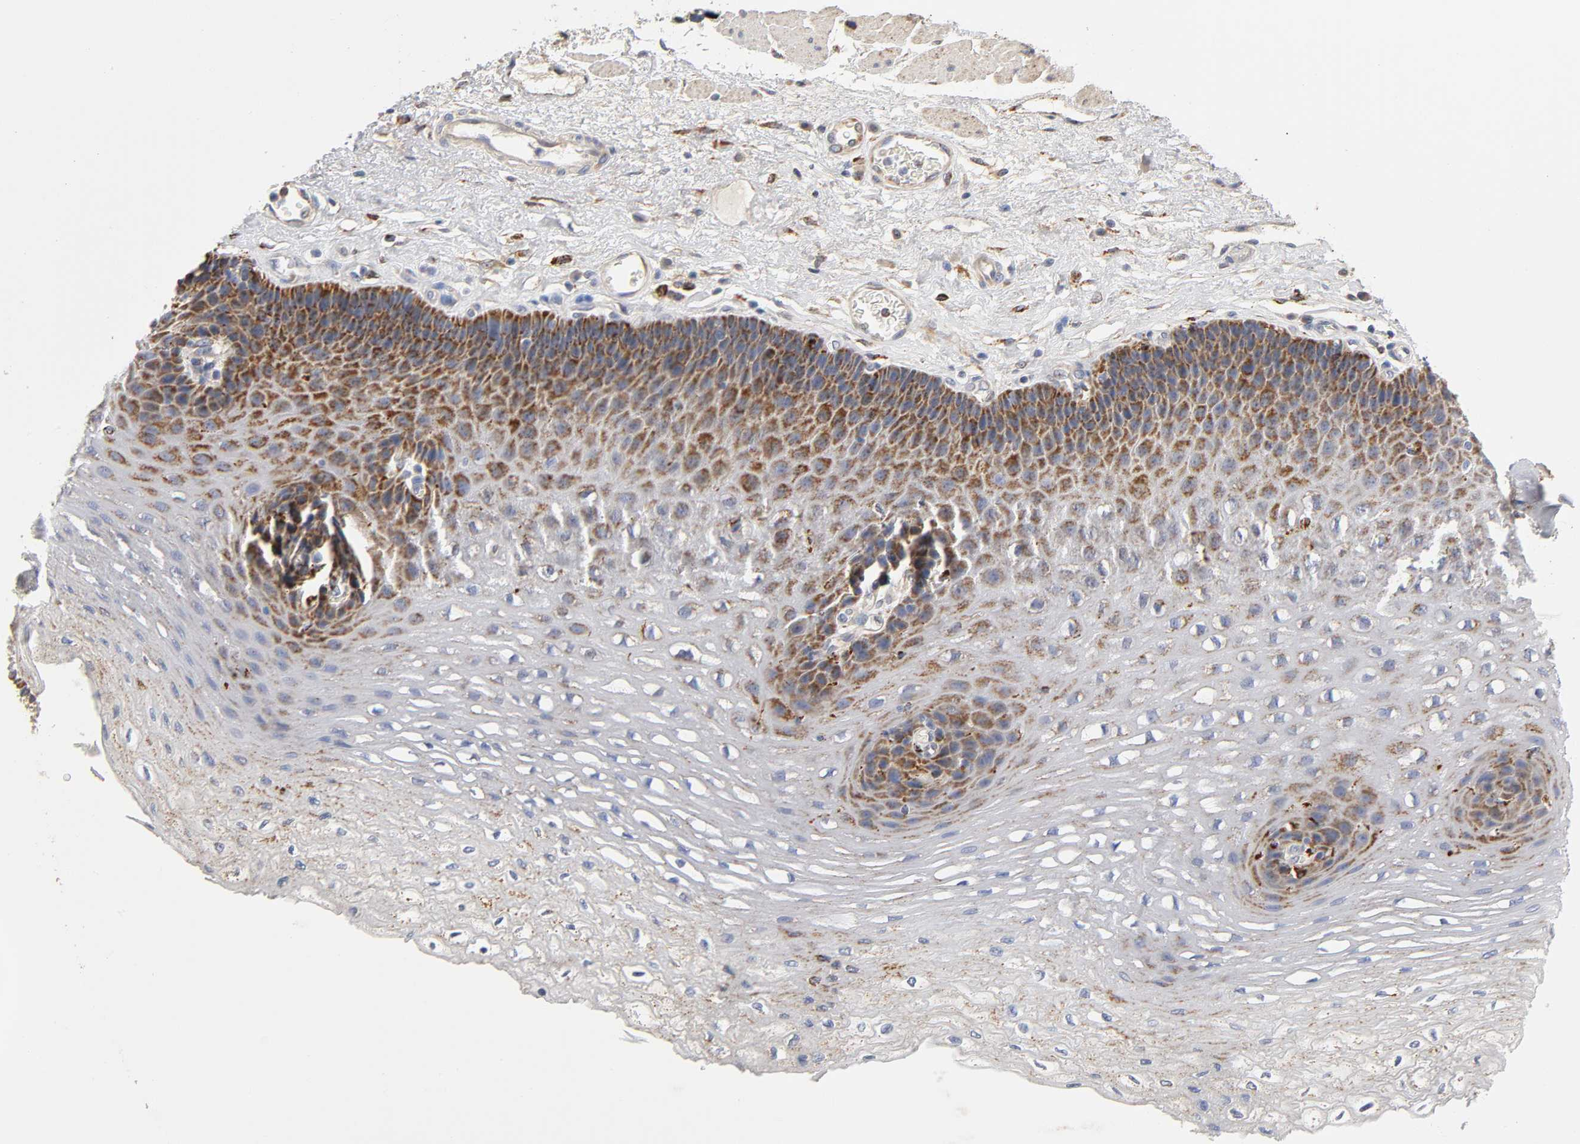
{"staining": {"intensity": "strong", "quantity": "25%-75%", "location": "cytoplasmic/membranous"}, "tissue": "esophagus", "cell_type": "Squamous epithelial cells", "image_type": "normal", "snomed": [{"axis": "morphology", "description": "Normal tissue, NOS"}, {"axis": "topography", "description": "Esophagus"}], "caption": "A brown stain highlights strong cytoplasmic/membranous expression of a protein in squamous epithelial cells of normal human esophagus. Immunohistochemistry (ihc) stains the protein of interest in brown and the nuclei are stained blue.", "gene": "ISG15", "patient": {"sex": "female", "age": 72}}